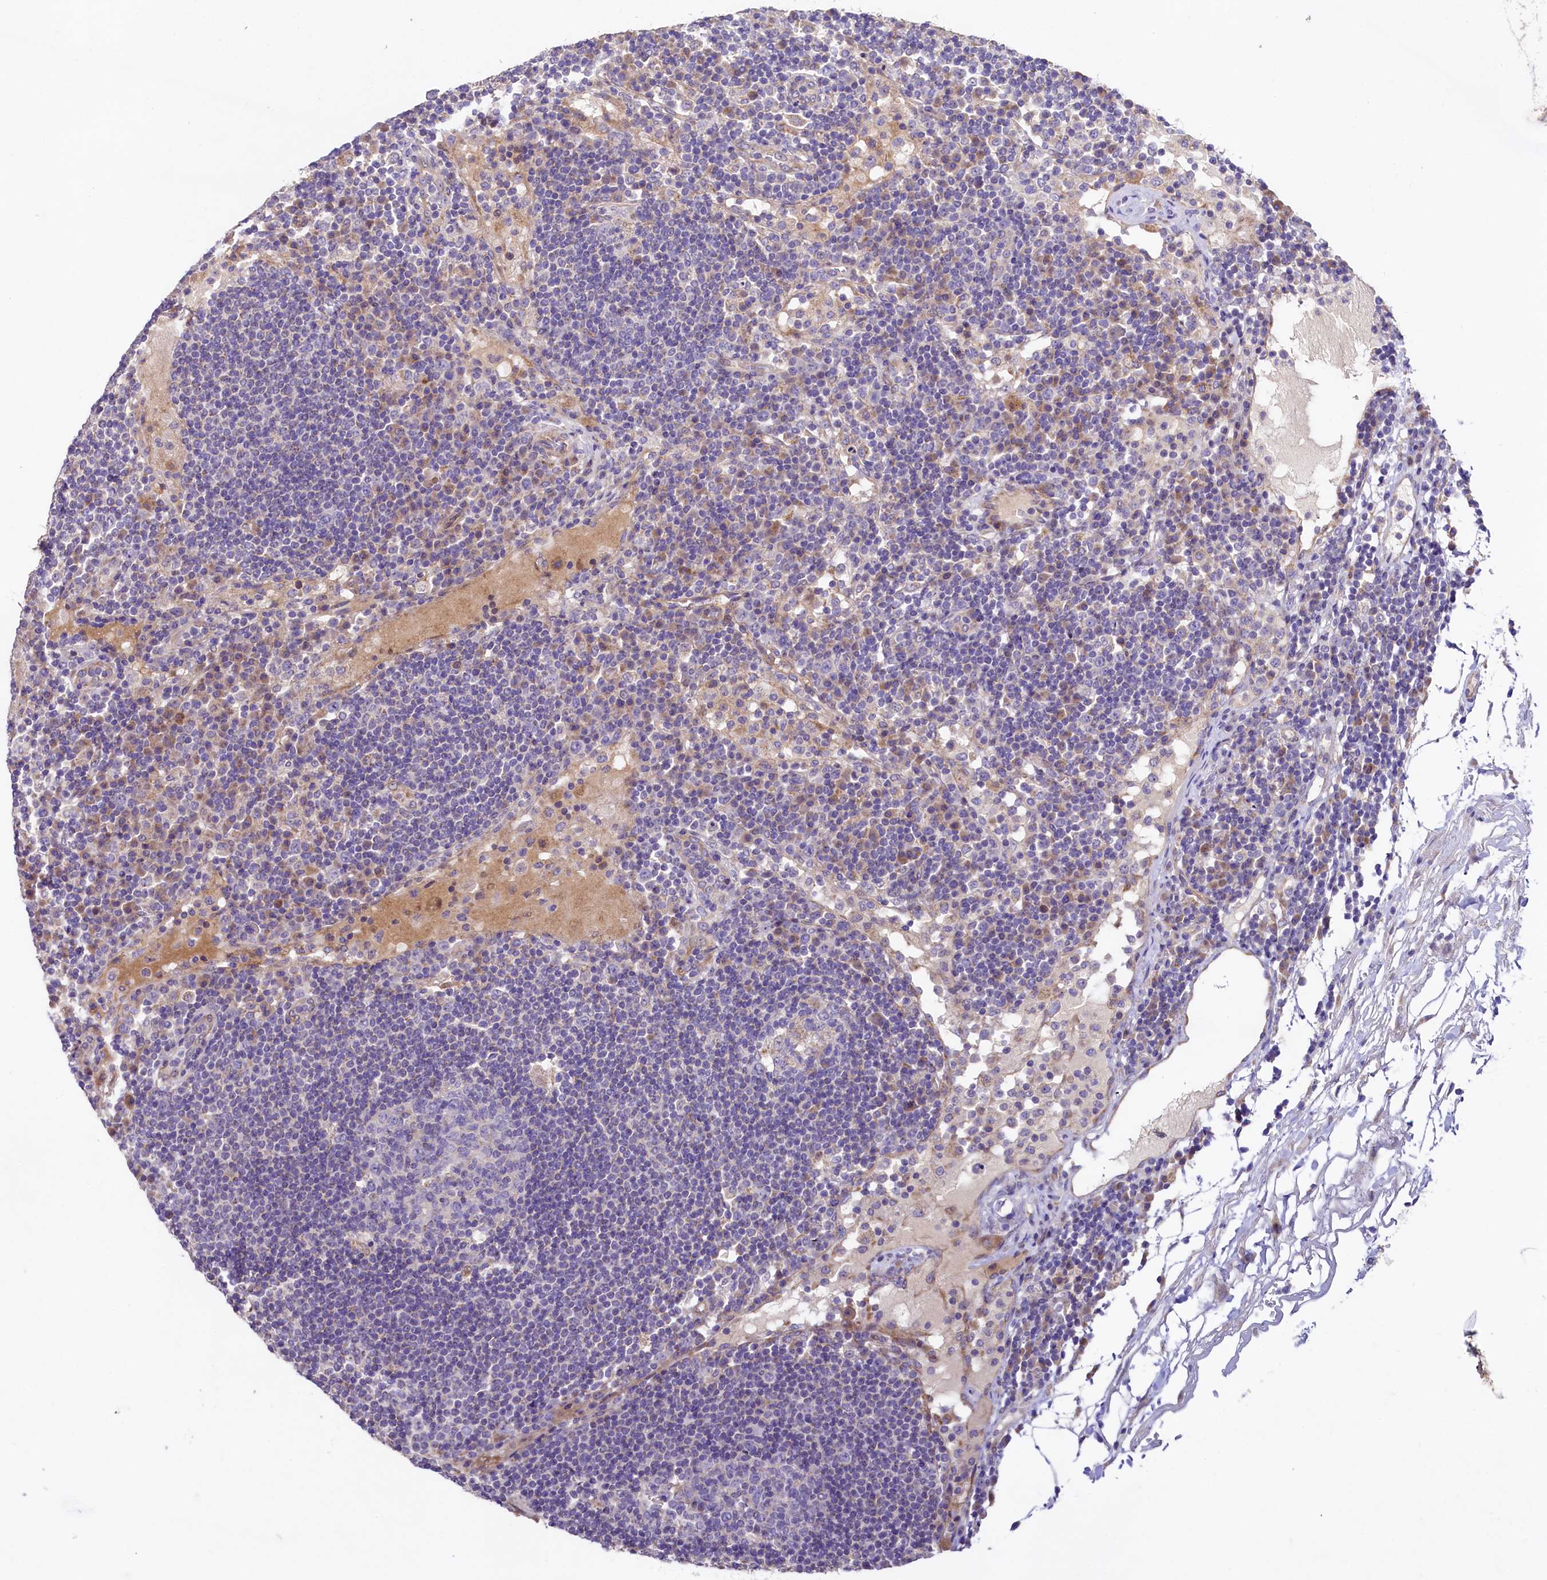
{"staining": {"intensity": "negative", "quantity": "none", "location": "none"}, "tissue": "lymph node", "cell_type": "Germinal center cells", "image_type": "normal", "snomed": [{"axis": "morphology", "description": "Normal tissue, NOS"}, {"axis": "topography", "description": "Lymph node"}], "caption": "Immunohistochemical staining of normal lymph node exhibits no significant staining in germinal center cells.", "gene": "FXYD6", "patient": {"sex": "female", "age": 53}}